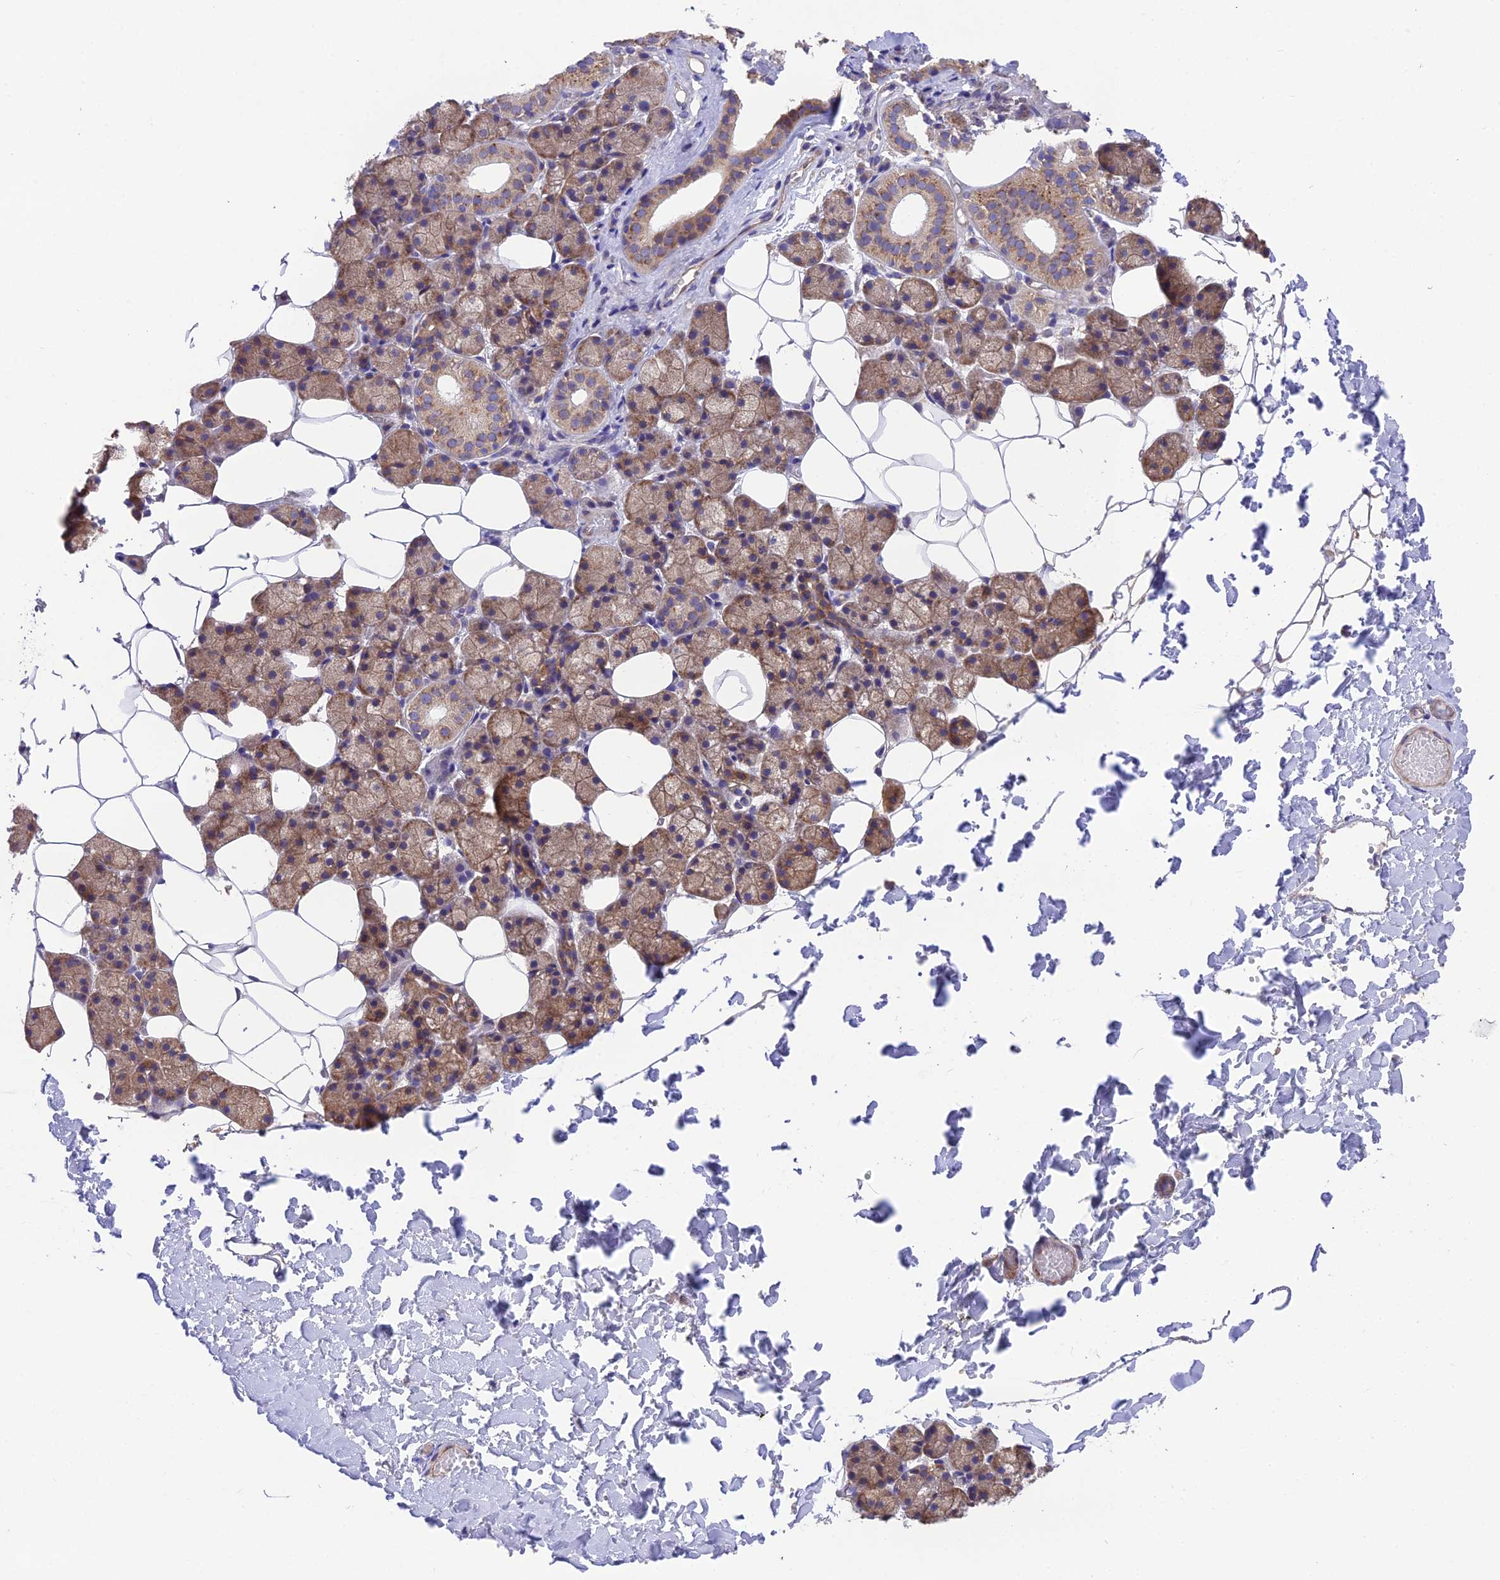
{"staining": {"intensity": "moderate", "quantity": "25%-75%", "location": "cytoplasmic/membranous"}, "tissue": "salivary gland", "cell_type": "Glandular cells", "image_type": "normal", "snomed": [{"axis": "morphology", "description": "Normal tissue, NOS"}, {"axis": "topography", "description": "Salivary gland"}], "caption": "Protein positivity by immunohistochemistry demonstrates moderate cytoplasmic/membranous expression in approximately 25%-75% of glandular cells in normal salivary gland. The staining was performed using DAB, with brown indicating positive protein expression. Nuclei are stained blue with hematoxylin.", "gene": "BLOC1S4", "patient": {"sex": "female", "age": 33}}